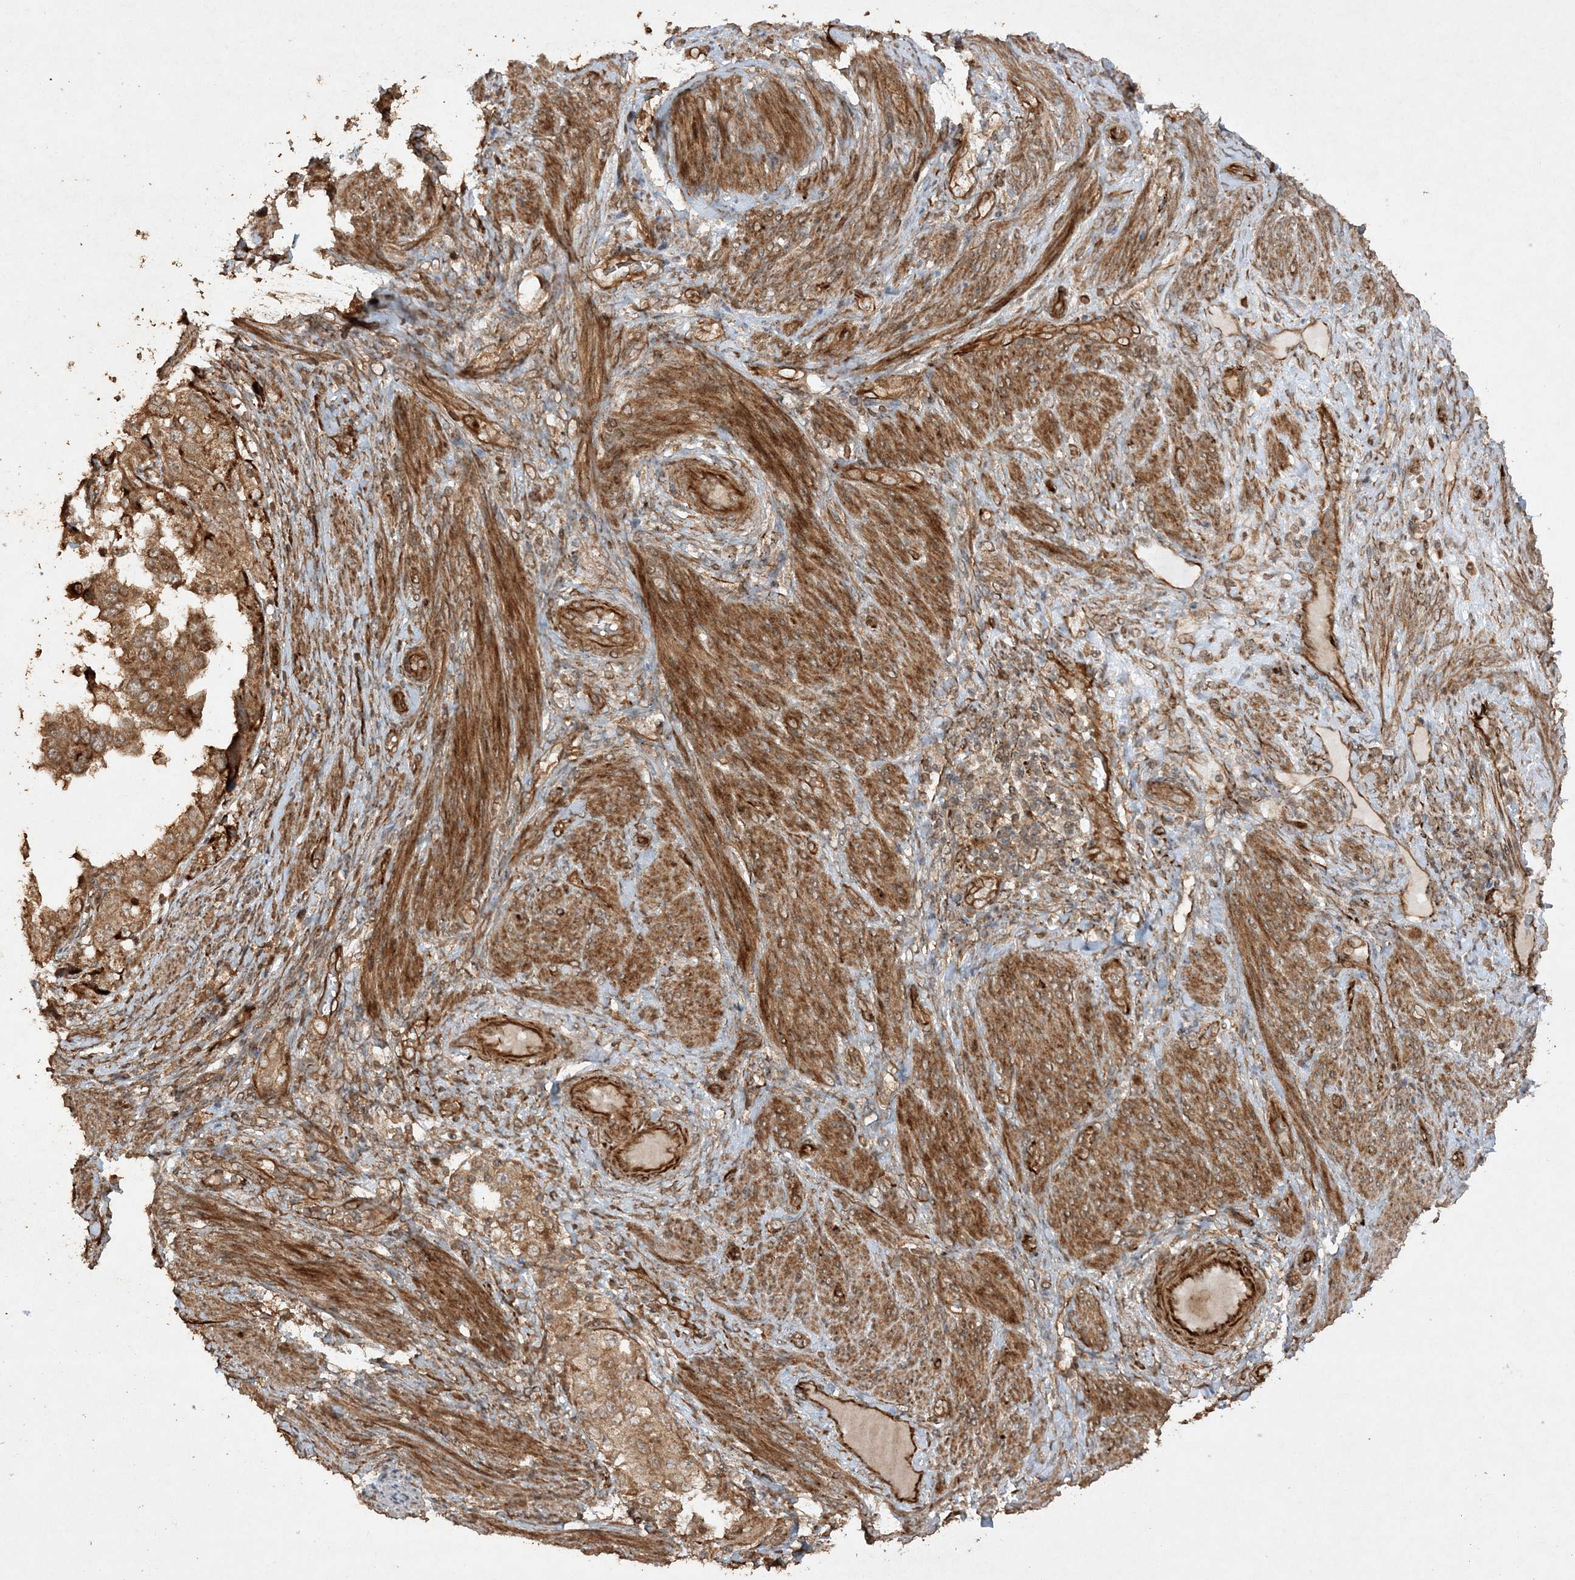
{"staining": {"intensity": "moderate", "quantity": ">75%", "location": "cytoplasmic/membranous"}, "tissue": "endometrial cancer", "cell_type": "Tumor cells", "image_type": "cancer", "snomed": [{"axis": "morphology", "description": "Adenocarcinoma, NOS"}, {"axis": "topography", "description": "Endometrium"}], "caption": "Immunohistochemistry (IHC) photomicrograph of human endometrial adenocarcinoma stained for a protein (brown), which shows medium levels of moderate cytoplasmic/membranous positivity in about >75% of tumor cells.", "gene": "AVPI1", "patient": {"sex": "female", "age": 85}}